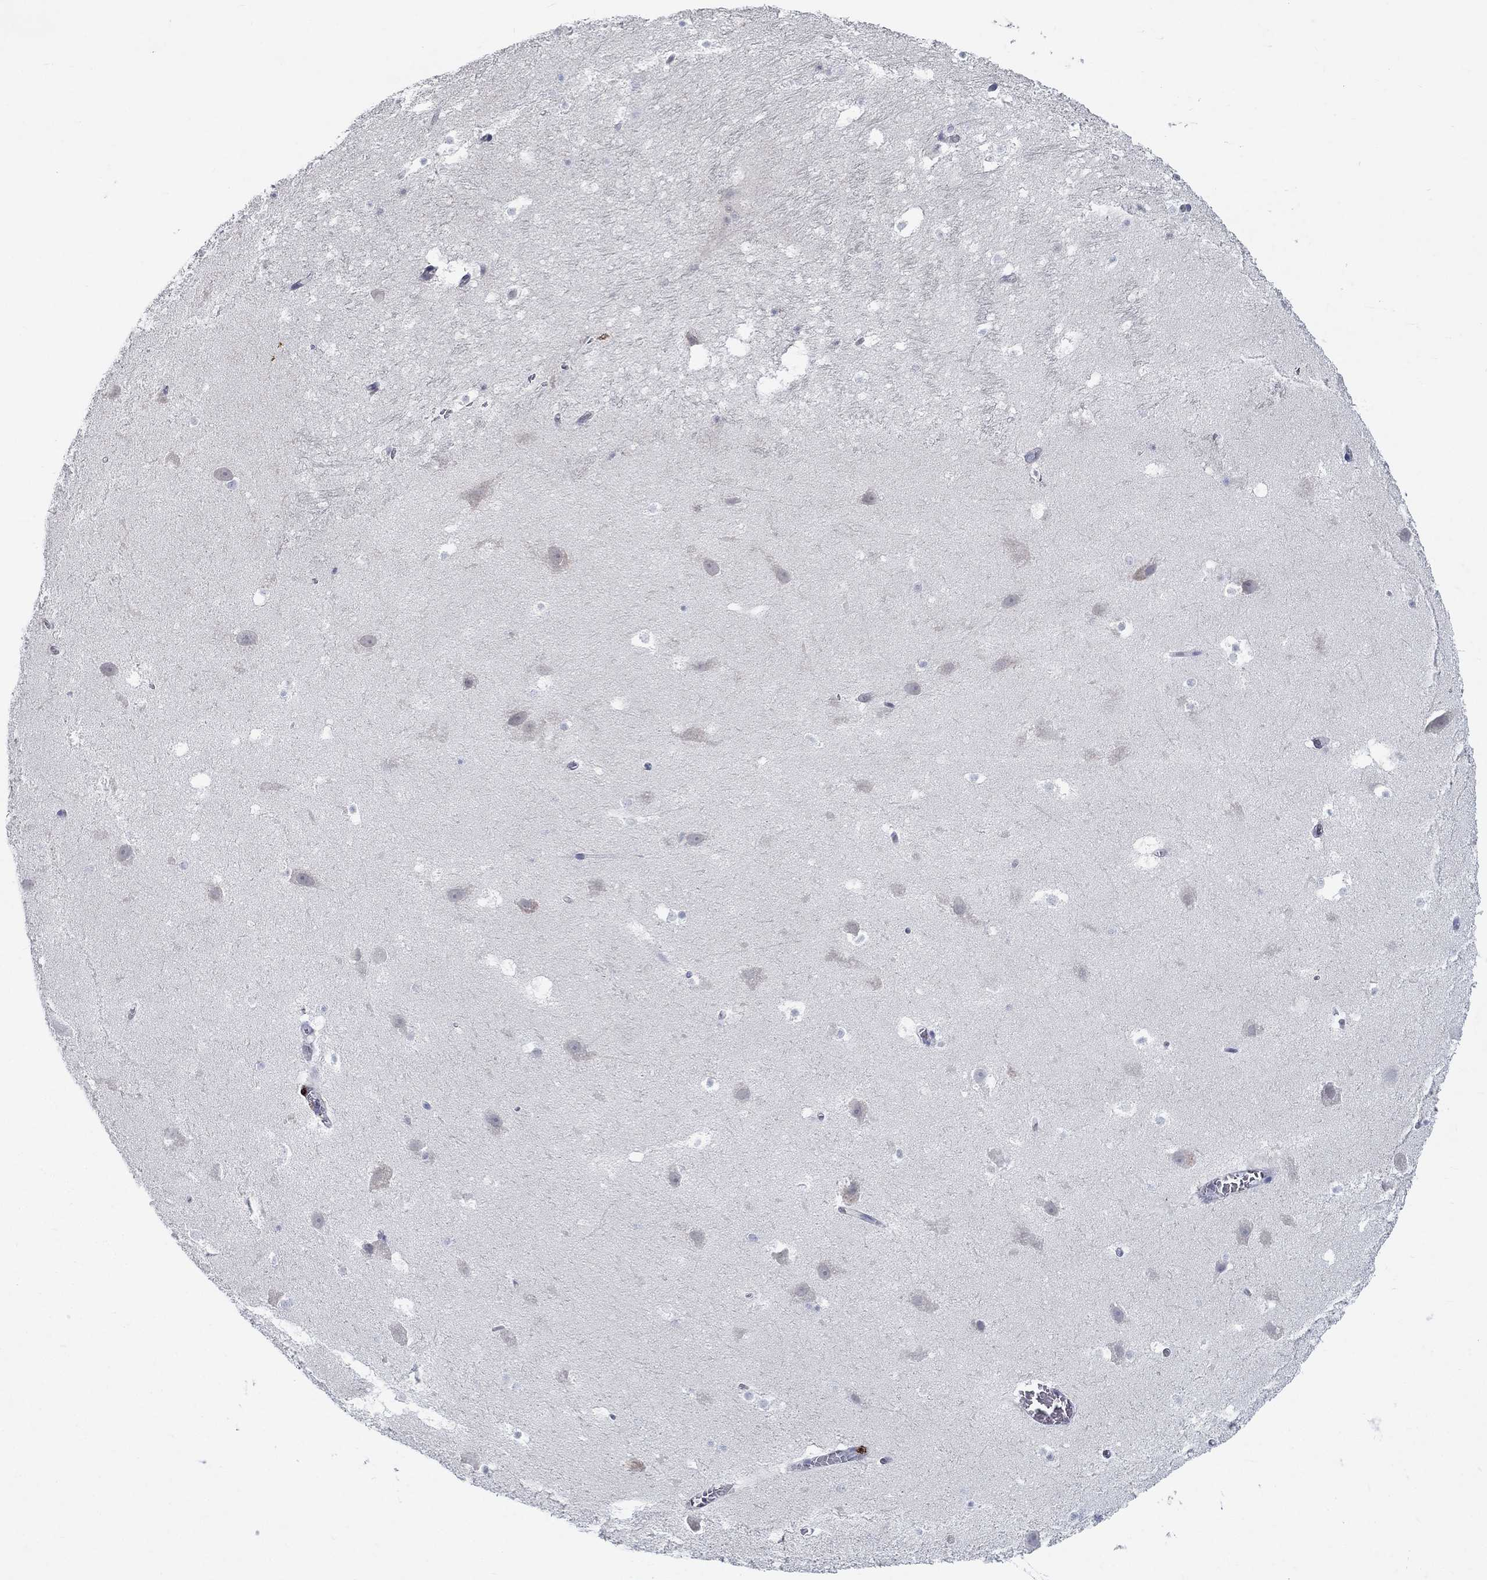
{"staining": {"intensity": "negative", "quantity": "none", "location": "none"}, "tissue": "hippocampus", "cell_type": "Glial cells", "image_type": "normal", "snomed": [{"axis": "morphology", "description": "Normal tissue, NOS"}, {"axis": "topography", "description": "Hippocampus"}], "caption": "An IHC photomicrograph of benign hippocampus is shown. There is no staining in glial cells of hippocampus.", "gene": "GZMA", "patient": {"sex": "male", "age": 26}}